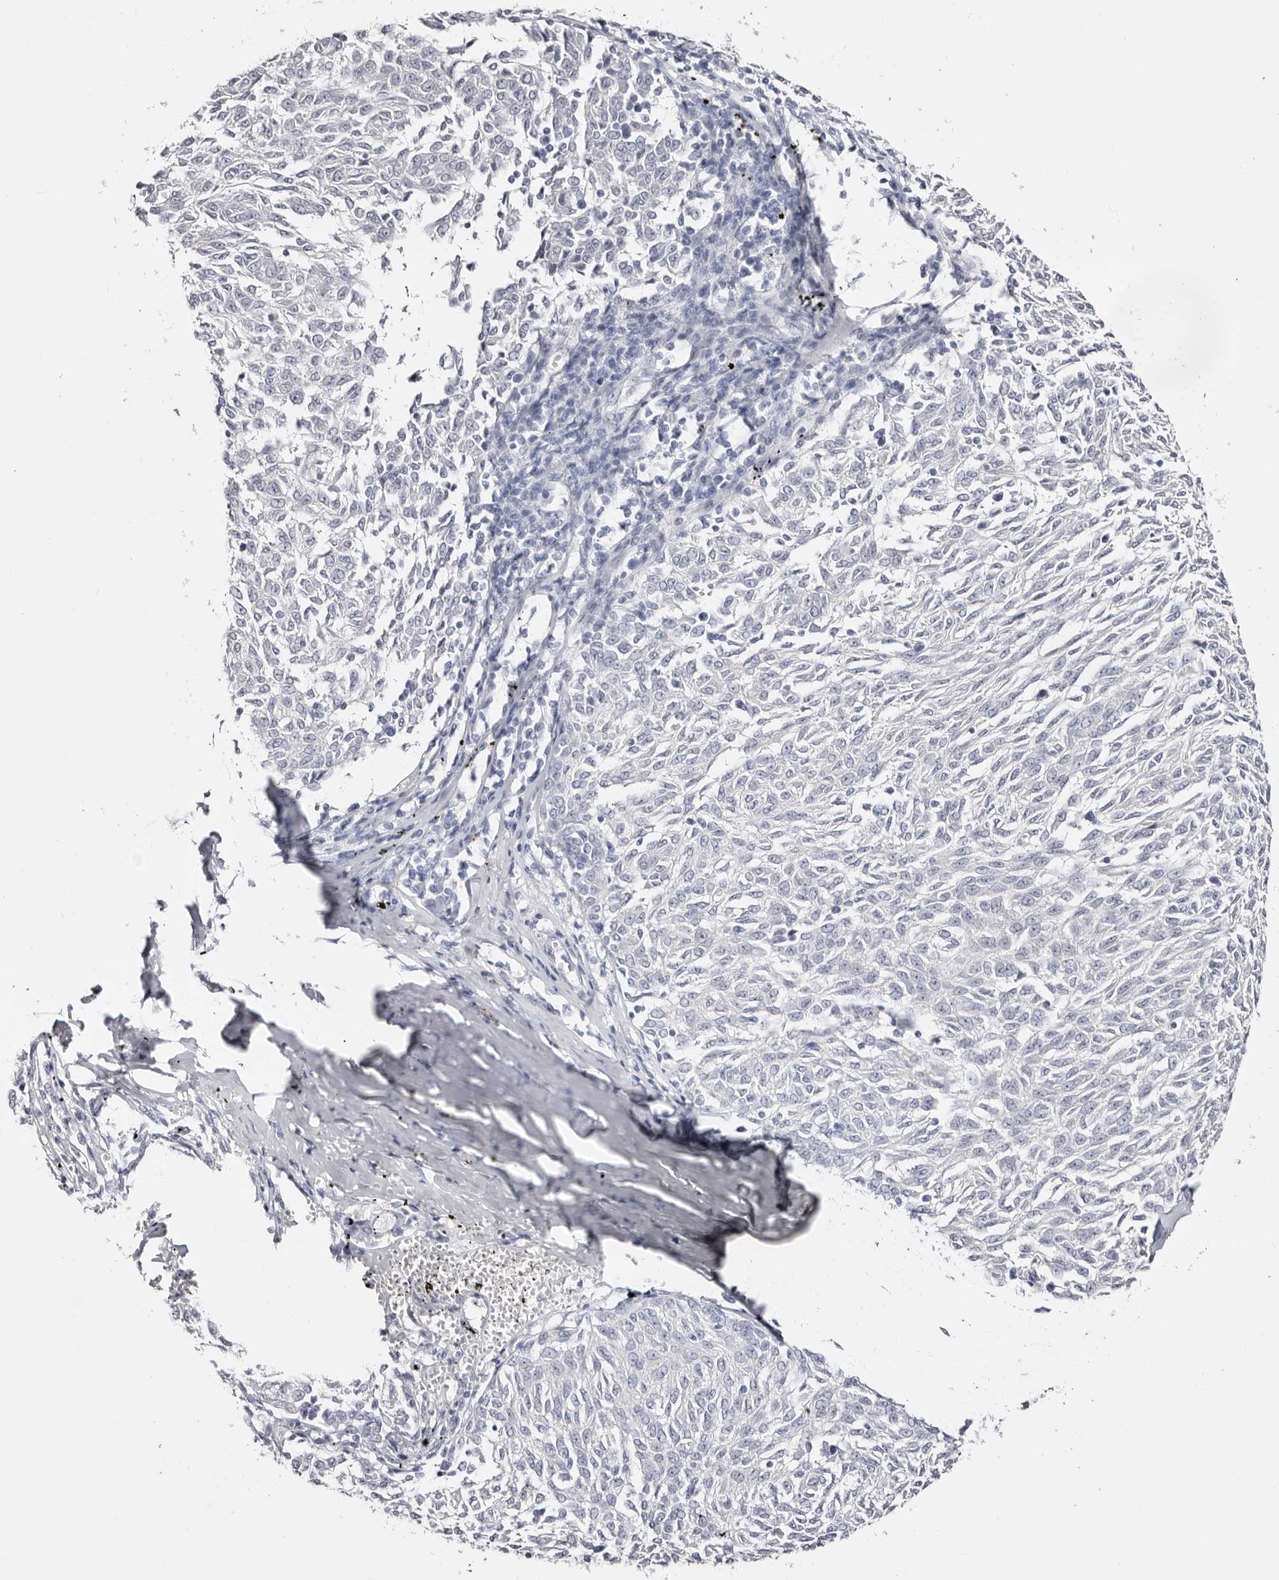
{"staining": {"intensity": "negative", "quantity": "none", "location": "none"}, "tissue": "melanoma", "cell_type": "Tumor cells", "image_type": "cancer", "snomed": [{"axis": "morphology", "description": "Malignant melanoma, NOS"}, {"axis": "topography", "description": "Skin"}], "caption": "Malignant melanoma was stained to show a protein in brown. There is no significant expression in tumor cells.", "gene": "AKNAD1", "patient": {"sex": "female", "age": 72}}